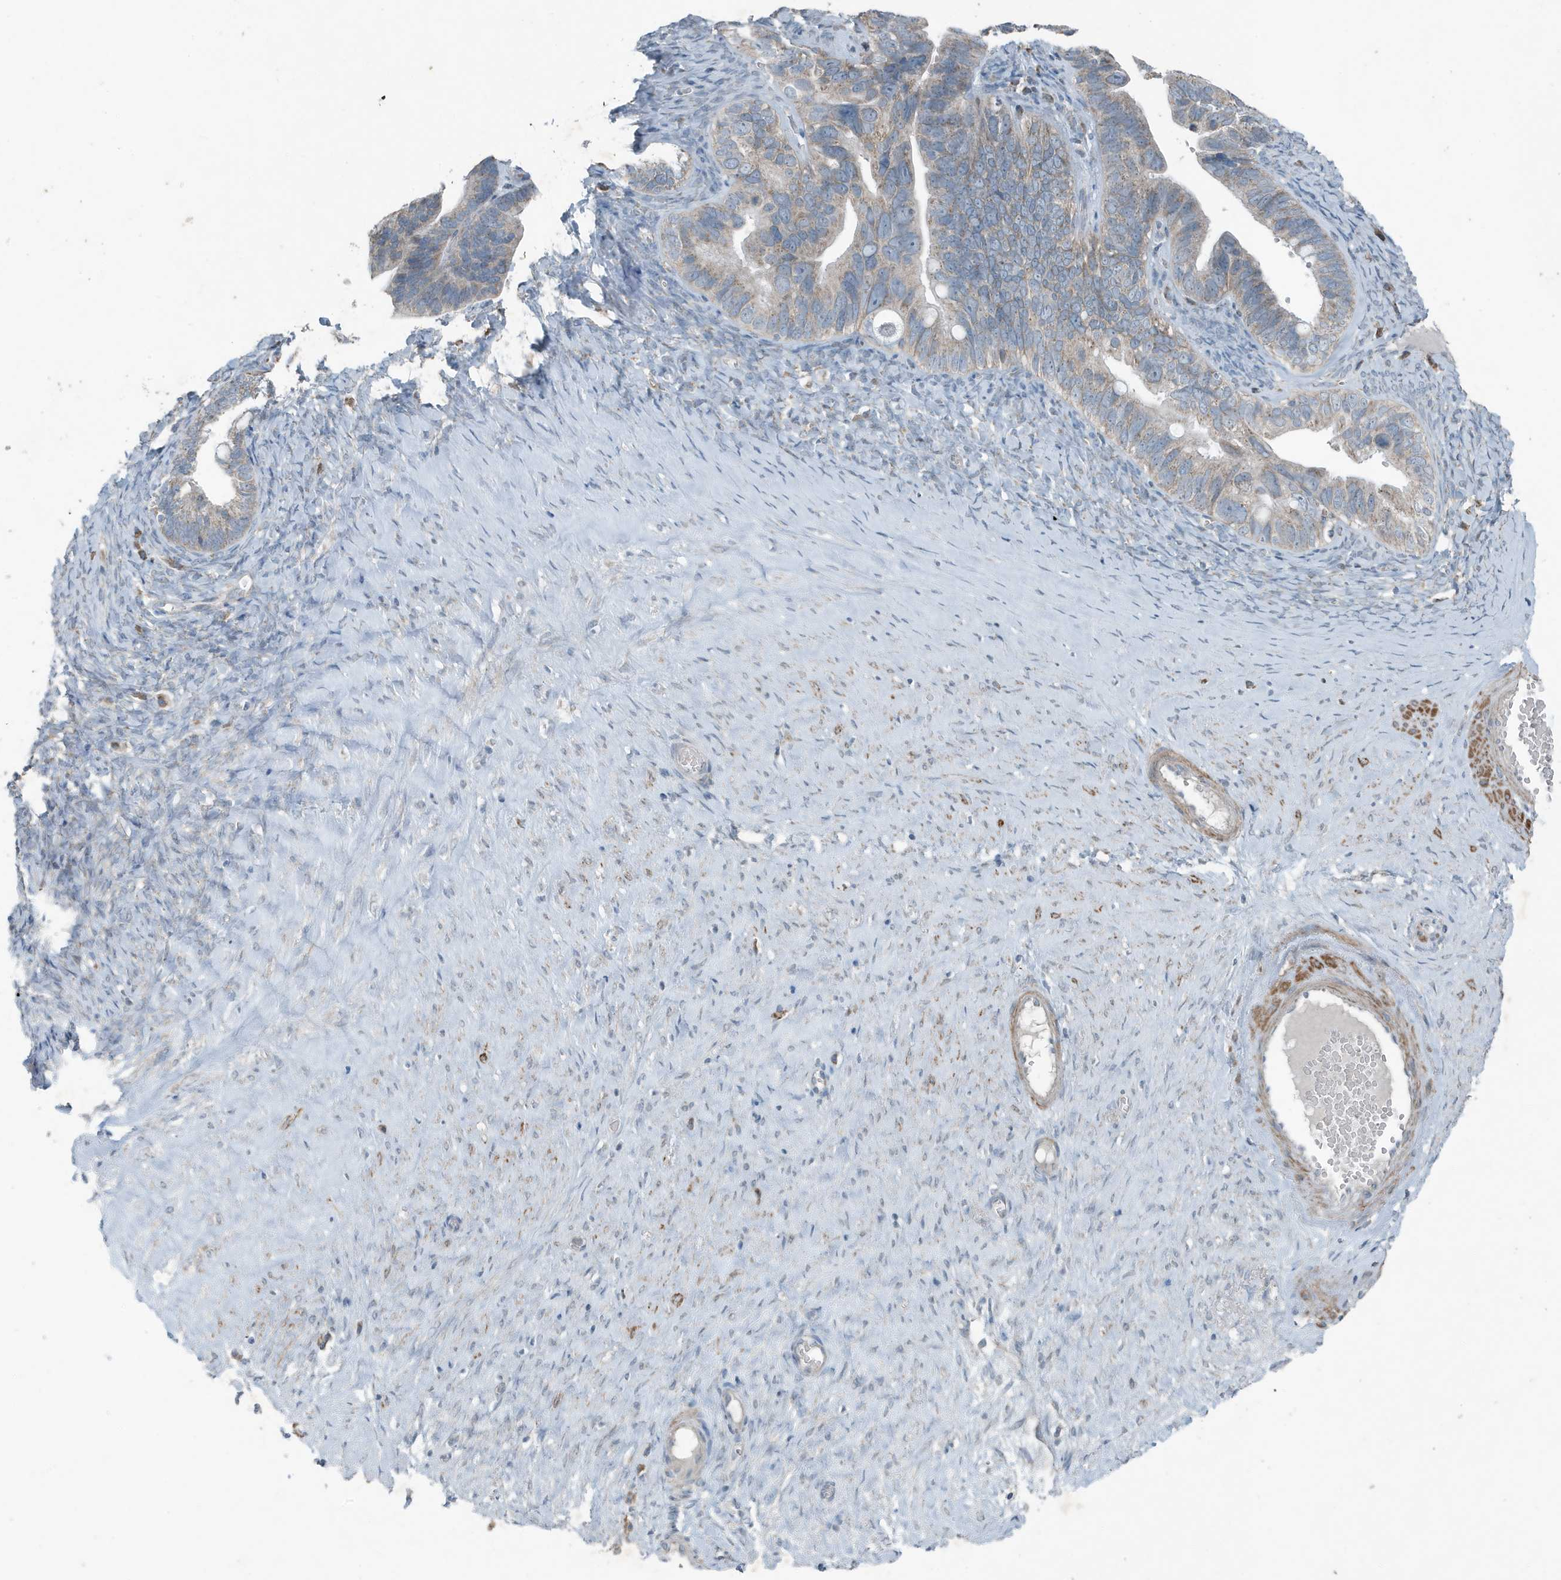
{"staining": {"intensity": "weak", "quantity": "<25%", "location": "cytoplasmic/membranous"}, "tissue": "ovarian cancer", "cell_type": "Tumor cells", "image_type": "cancer", "snomed": [{"axis": "morphology", "description": "Cystadenocarcinoma, serous, NOS"}, {"axis": "topography", "description": "Ovary"}], "caption": "Human serous cystadenocarcinoma (ovarian) stained for a protein using immunohistochemistry (IHC) displays no staining in tumor cells.", "gene": "MT-CYB", "patient": {"sex": "female", "age": 56}}